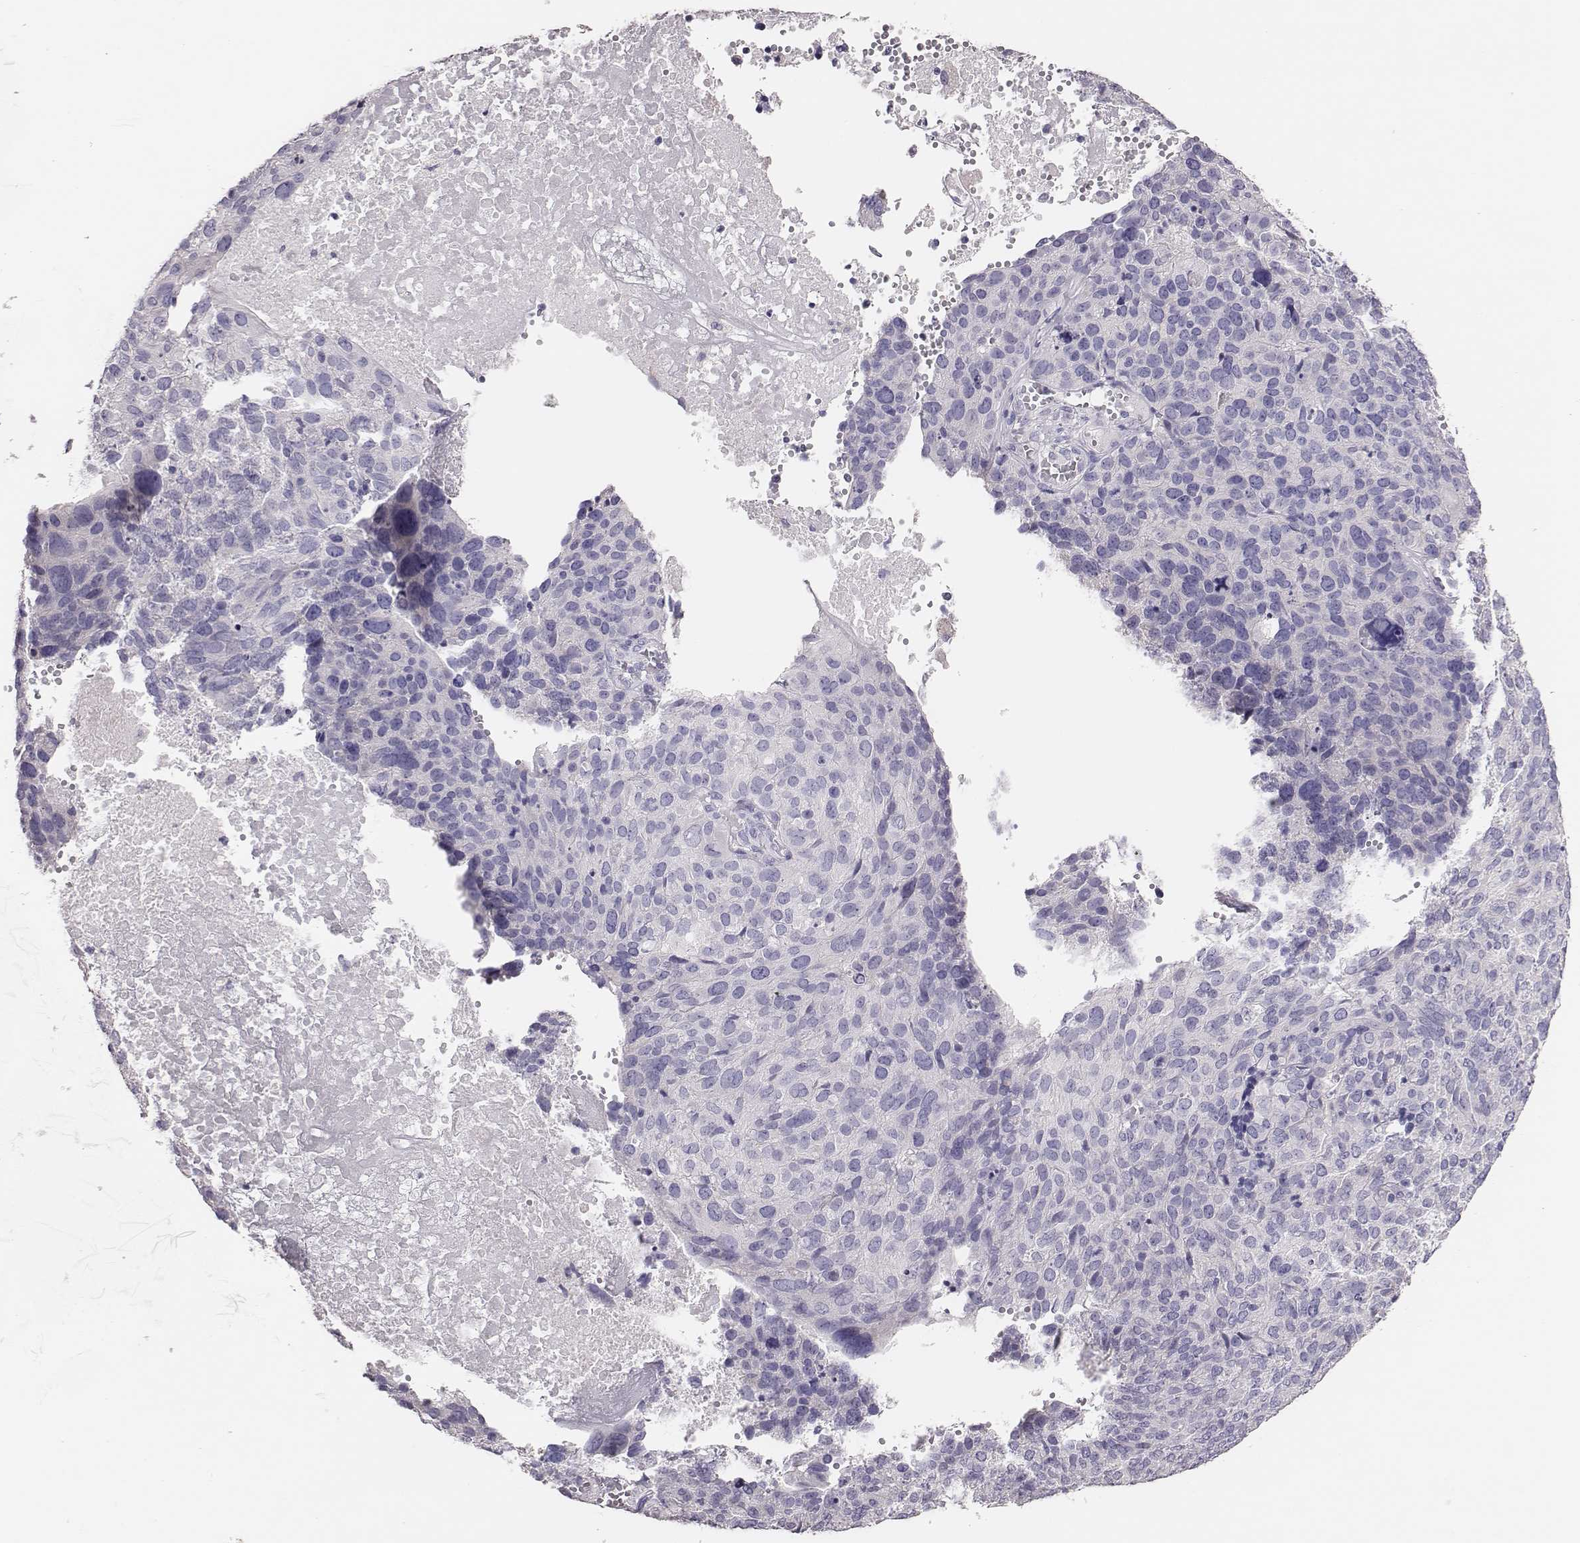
{"staining": {"intensity": "negative", "quantity": "none", "location": "none"}, "tissue": "ovarian cancer", "cell_type": "Tumor cells", "image_type": "cancer", "snomed": [{"axis": "morphology", "description": "Carcinoma, endometroid"}, {"axis": "topography", "description": "Ovary"}], "caption": "Immunohistochemical staining of ovarian cancer displays no significant expression in tumor cells.", "gene": "P2RY10", "patient": {"sex": "female", "age": 58}}